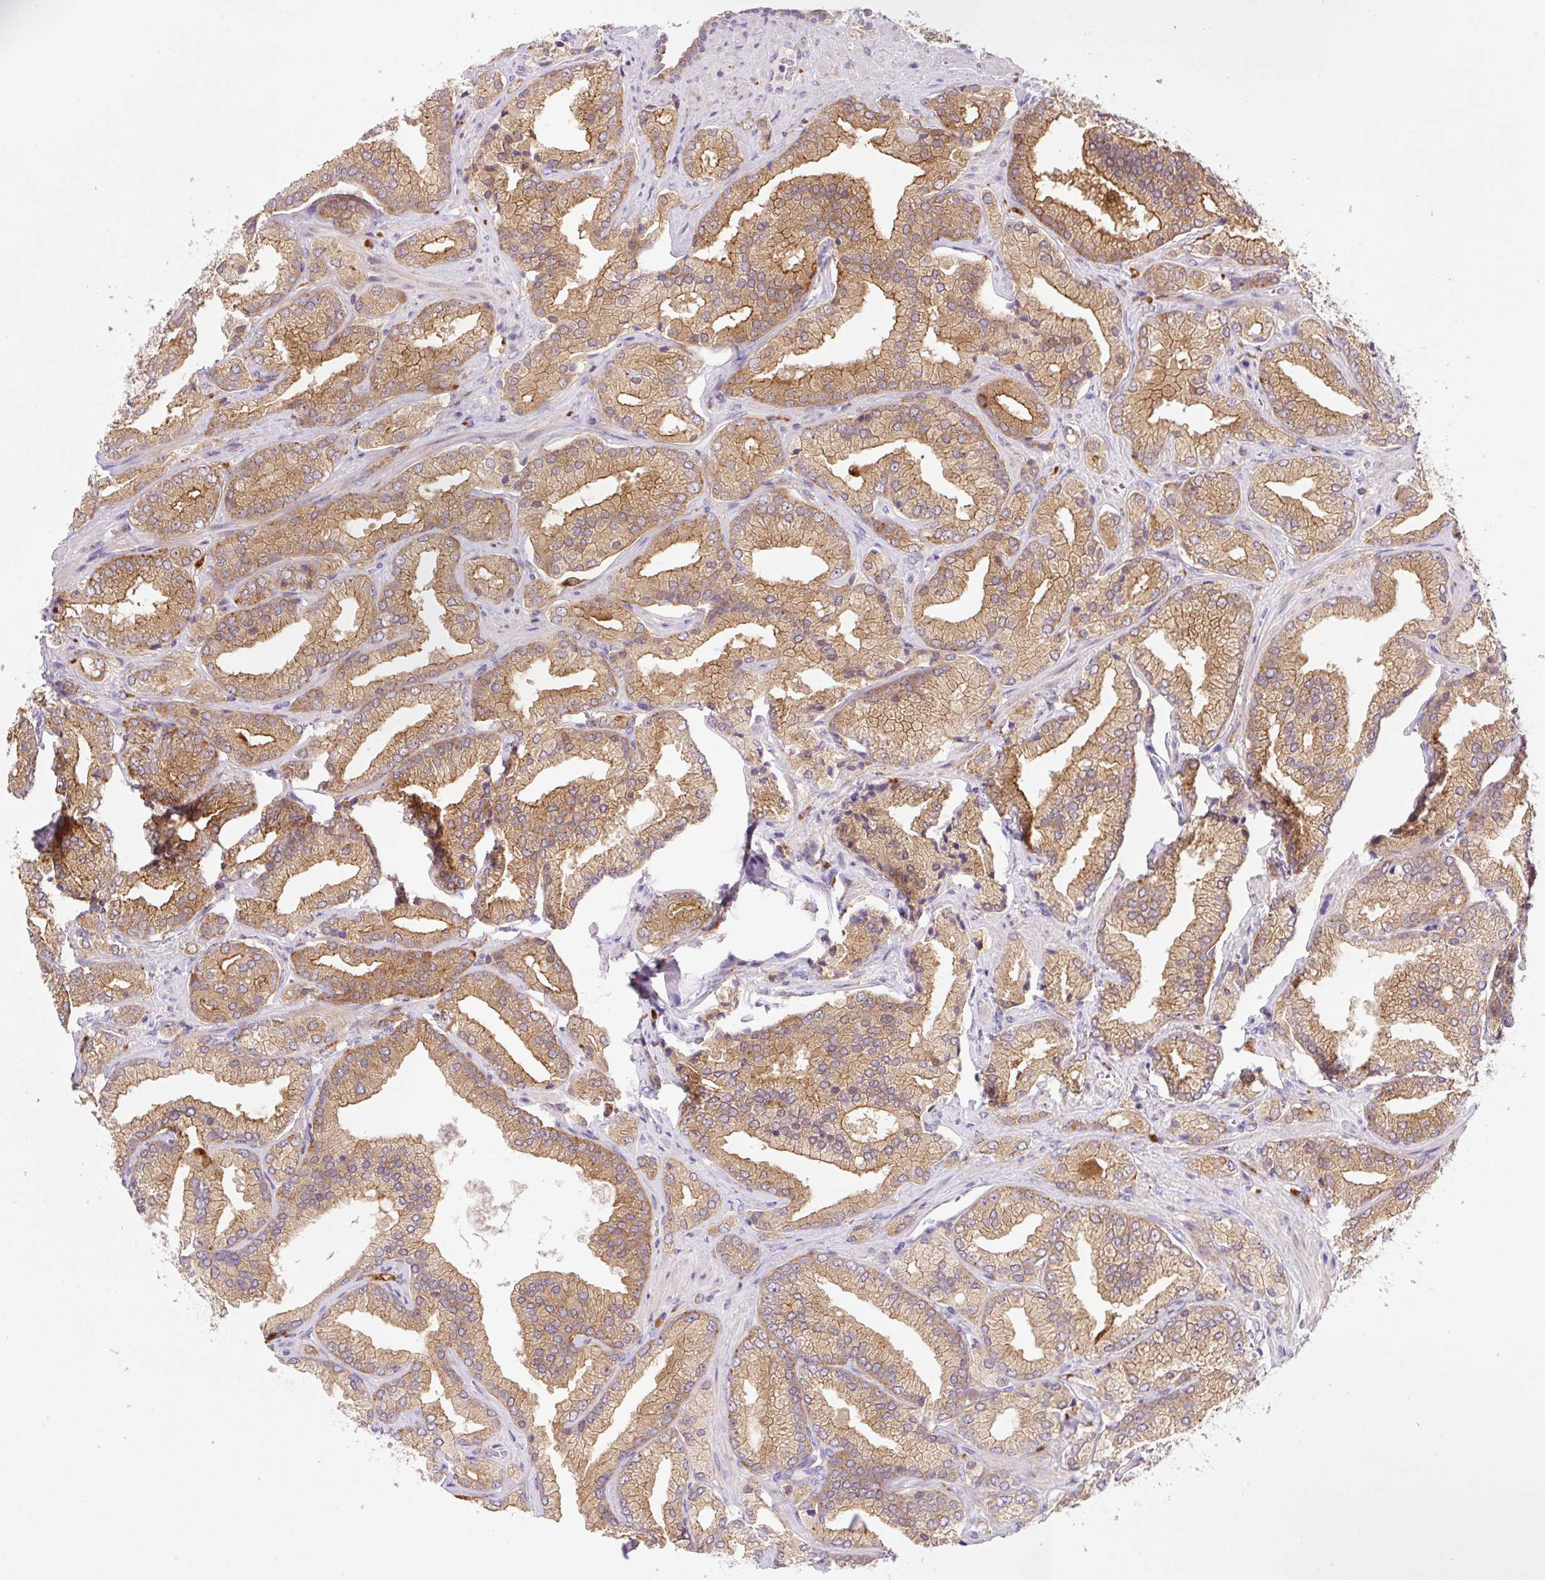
{"staining": {"intensity": "moderate", "quantity": ">75%", "location": "cytoplasmic/membranous"}, "tissue": "prostate cancer", "cell_type": "Tumor cells", "image_type": "cancer", "snomed": [{"axis": "morphology", "description": "Adenocarcinoma, High grade"}, {"axis": "topography", "description": "Prostate"}], "caption": "Tumor cells exhibit medium levels of moderate cytoplasmic/membranous expression in about >75% of cells in high-grade adenocarcinoma (prostate). (DAB (3,3'-diaminobenzidine) = brown stain, brightfield microscopy at high magnification).", "gene": "CEBPZOS", "patient": {"sex": "male", "age": 68}}